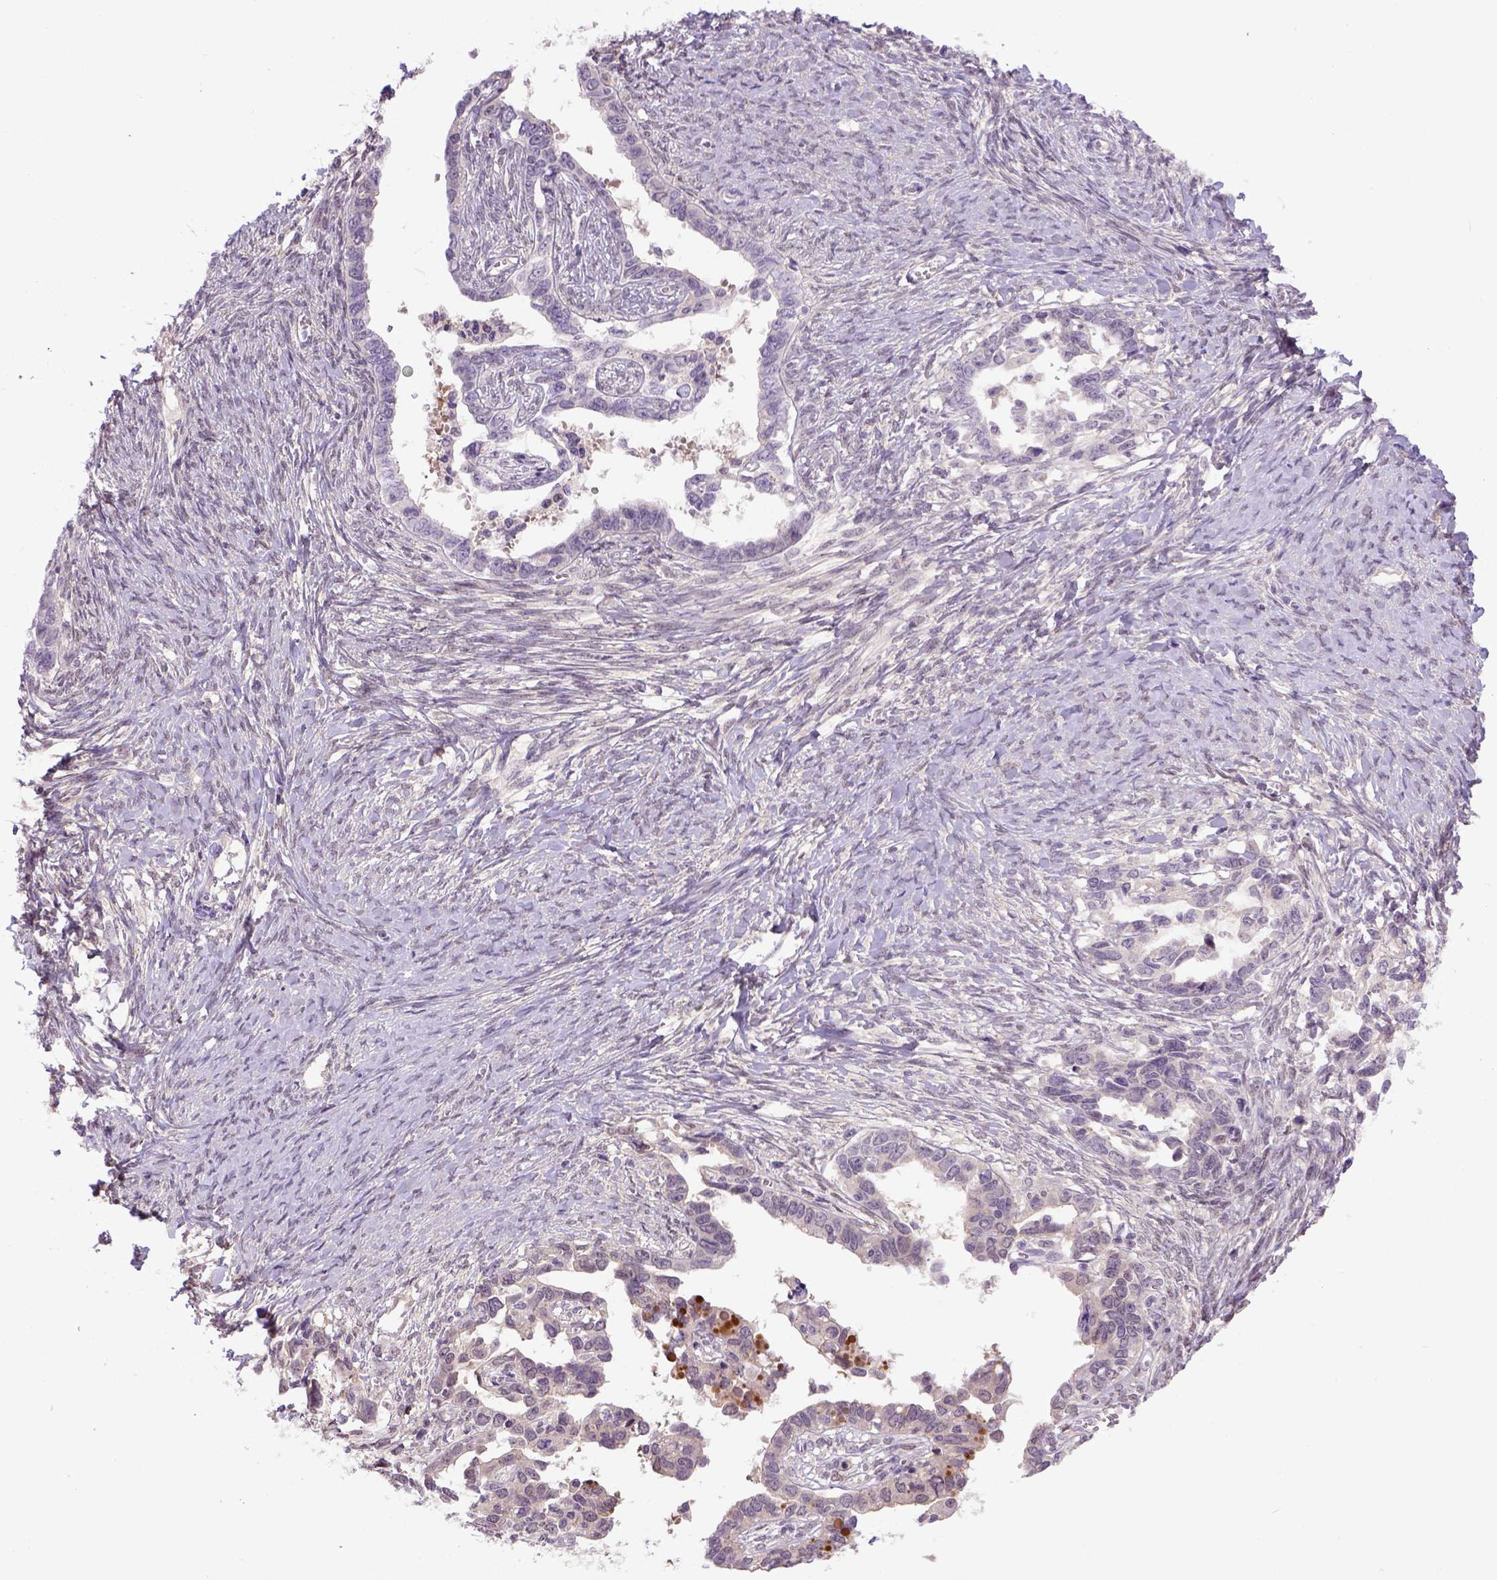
{"staining": {"intensity": "negative", "quantity": "none", "location": "none"}, "tissue": "ovarian cancer", "cell_type": "Tumor cells", "image_type": "cancer", "snomed": [{"axis": "morphology", "description": "Cystadenocarcinoma, serous, NOS"}, {"axis": "topography", "description": "Ovary"}], "caption": "Tumor cells are negative for brown protein staining in ovarian cancer (serous cystadenocarcinoma).", "gene": "CPNE1", "patient": {"sex": "female", "age": 69}}